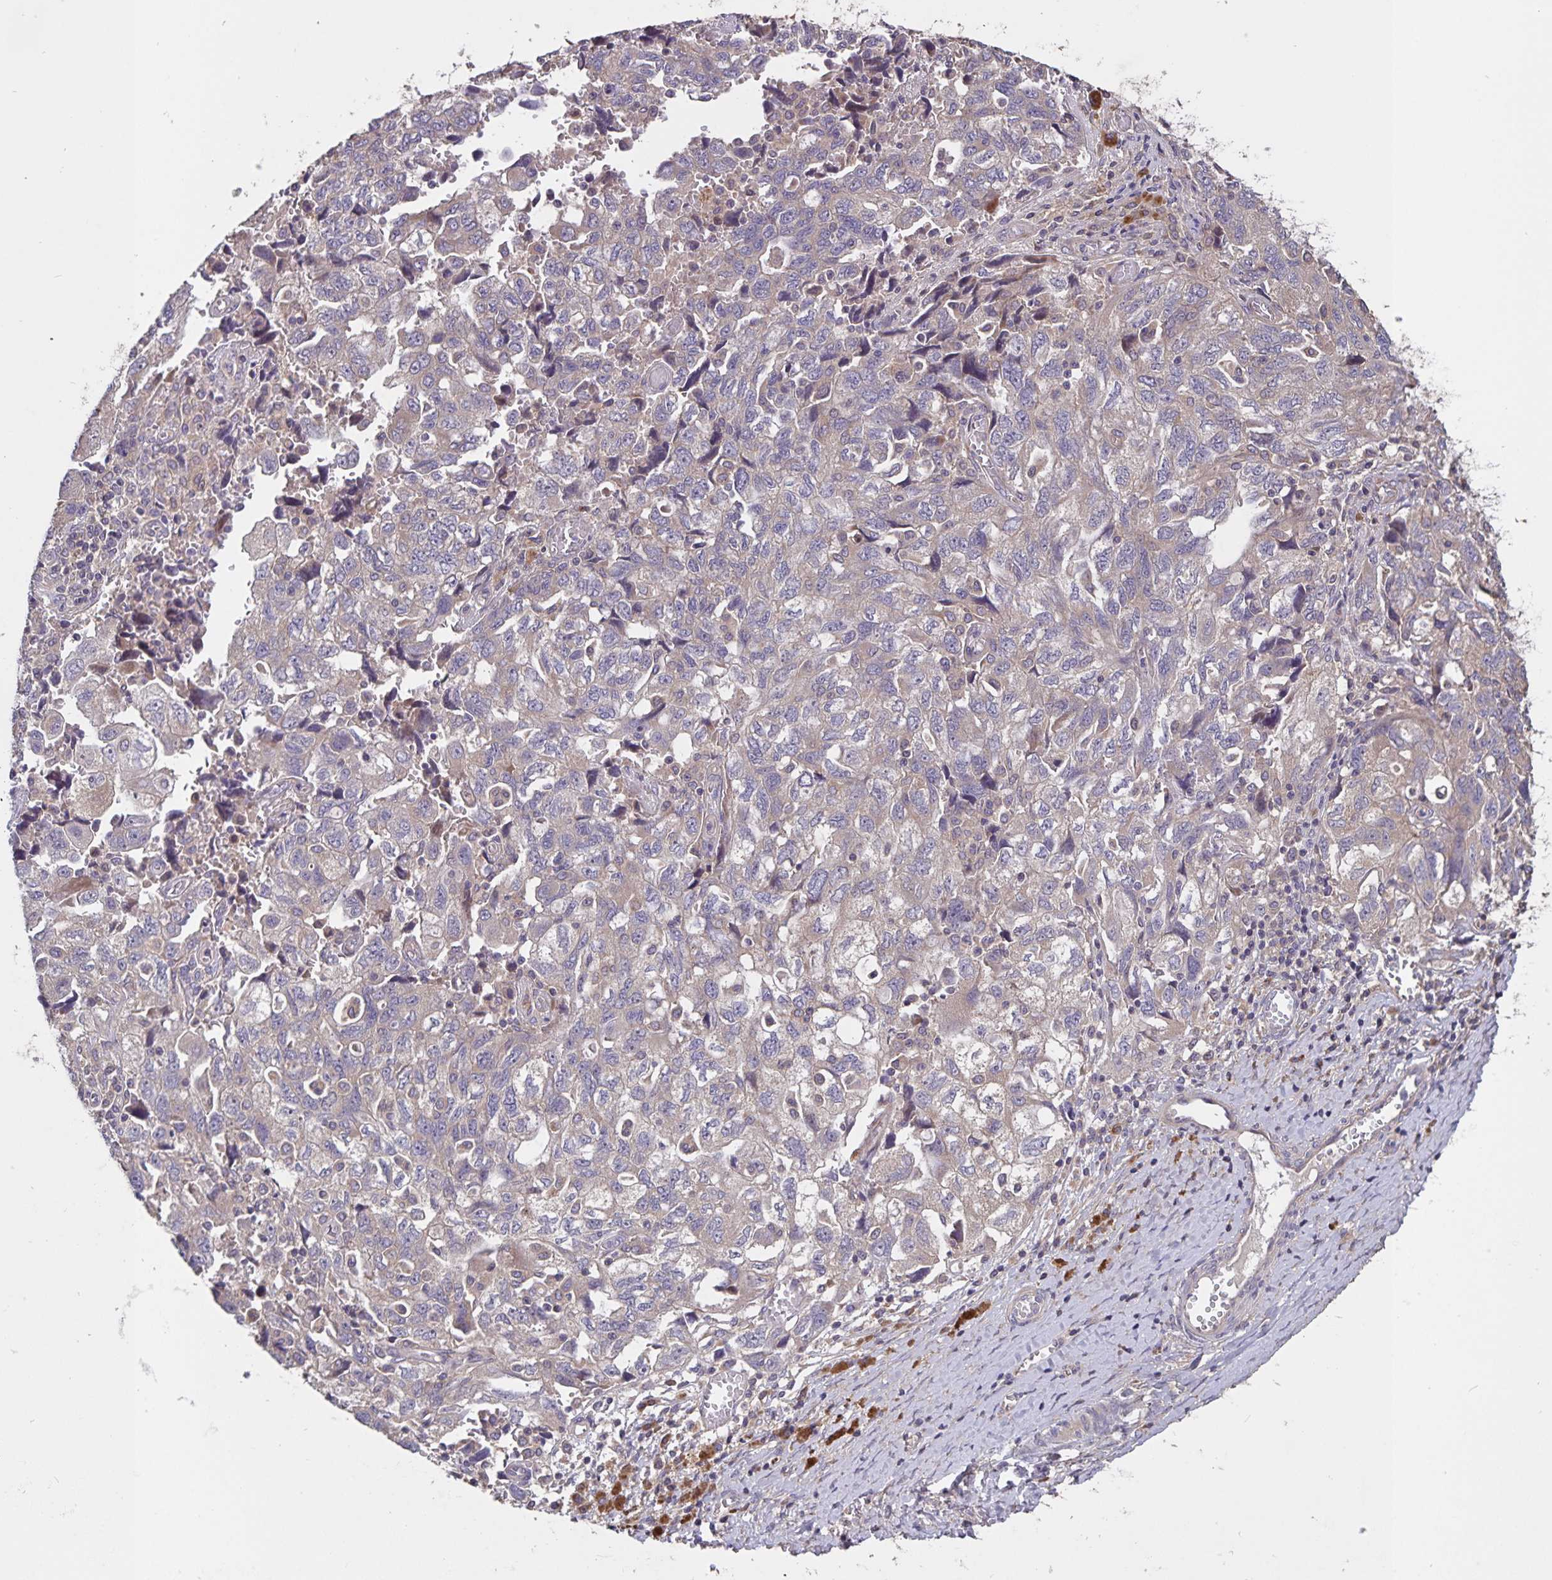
{"staining": {"intensity": "weak", "quantity": "<25%", "location": "cytoplasmic/membranous"}, "tissue": "ovarian cancer", "cell_type": "Tumor cells", "image_type": "cancer", "snomed": [{"axis": "morphology", "description": "Carcinoma, NOS"}, {"axis": "morphology", "description": "Cystadenocarcinoma, serous, NOS"}, {"axis": "topography", "description": "Ovary"}], "caption": "The micrograph demonstrates no significant positivity in tumor cells of ovarian cancer.", "gene": "FBXL16", "patient": {"sex": "female", "age": 69}}